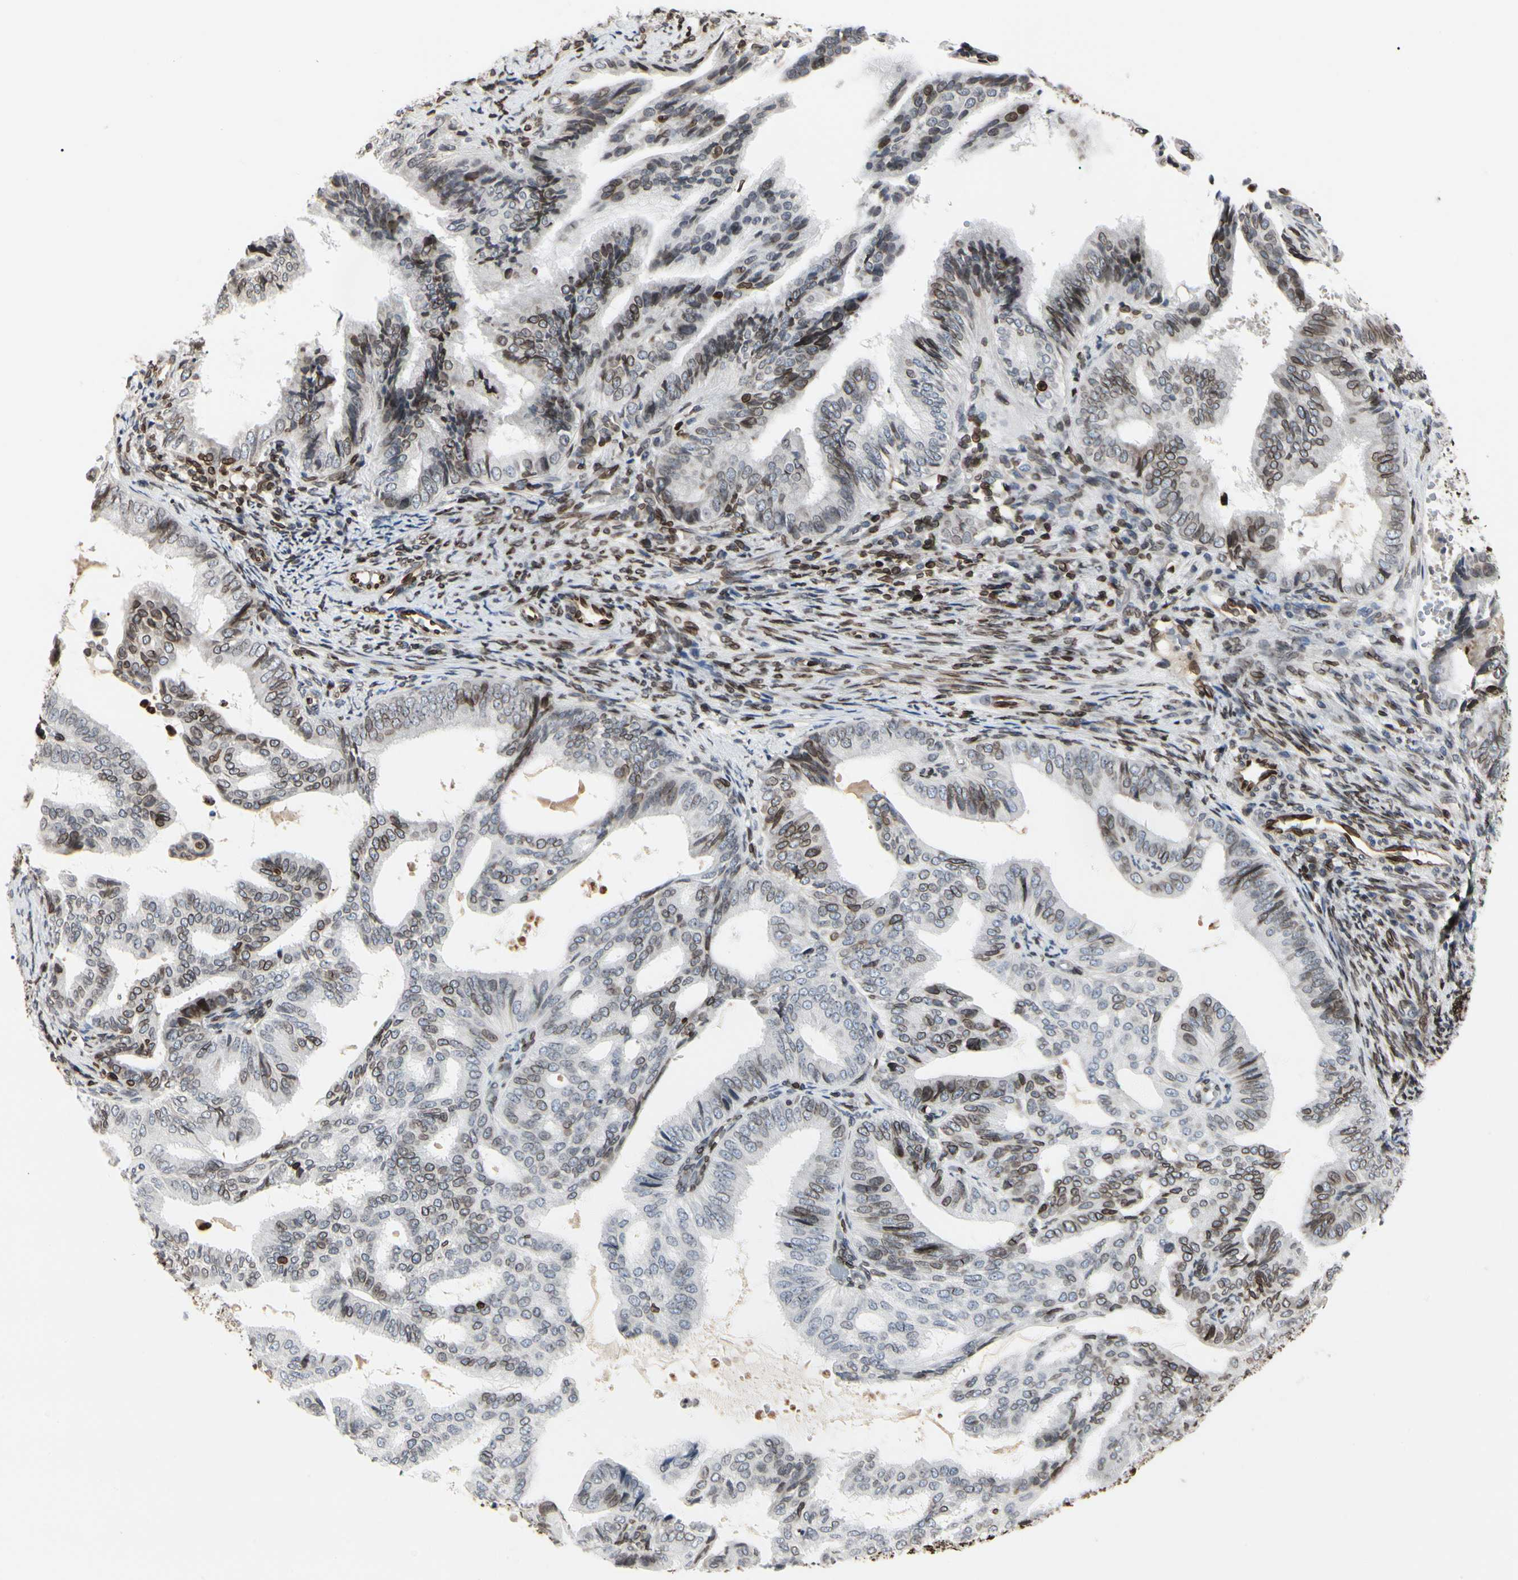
{"staining": {"intensity": "moderate", "quantity": "<25%", "location": "cytoplasmic/membranous,nuclear"}, "tissue": "endometrial cancer", "cell_type": "Tumor cells", "image_type": "cancer", "snomed": [{"axis": "morphology", "description": "Adenocarcinoma, NOS"}, {"axis": "topography", "description": "Endometrium"}], "caption": "Endometrial adenocarcinoma tissue demonstrates moderate cytoplasmic/membranous and nuclear expression in approximately <25% of tumor cells, visualized by immunohistochemistry.", "gene": "TMPO", "patient": {"sex": "female", "age": 58}}